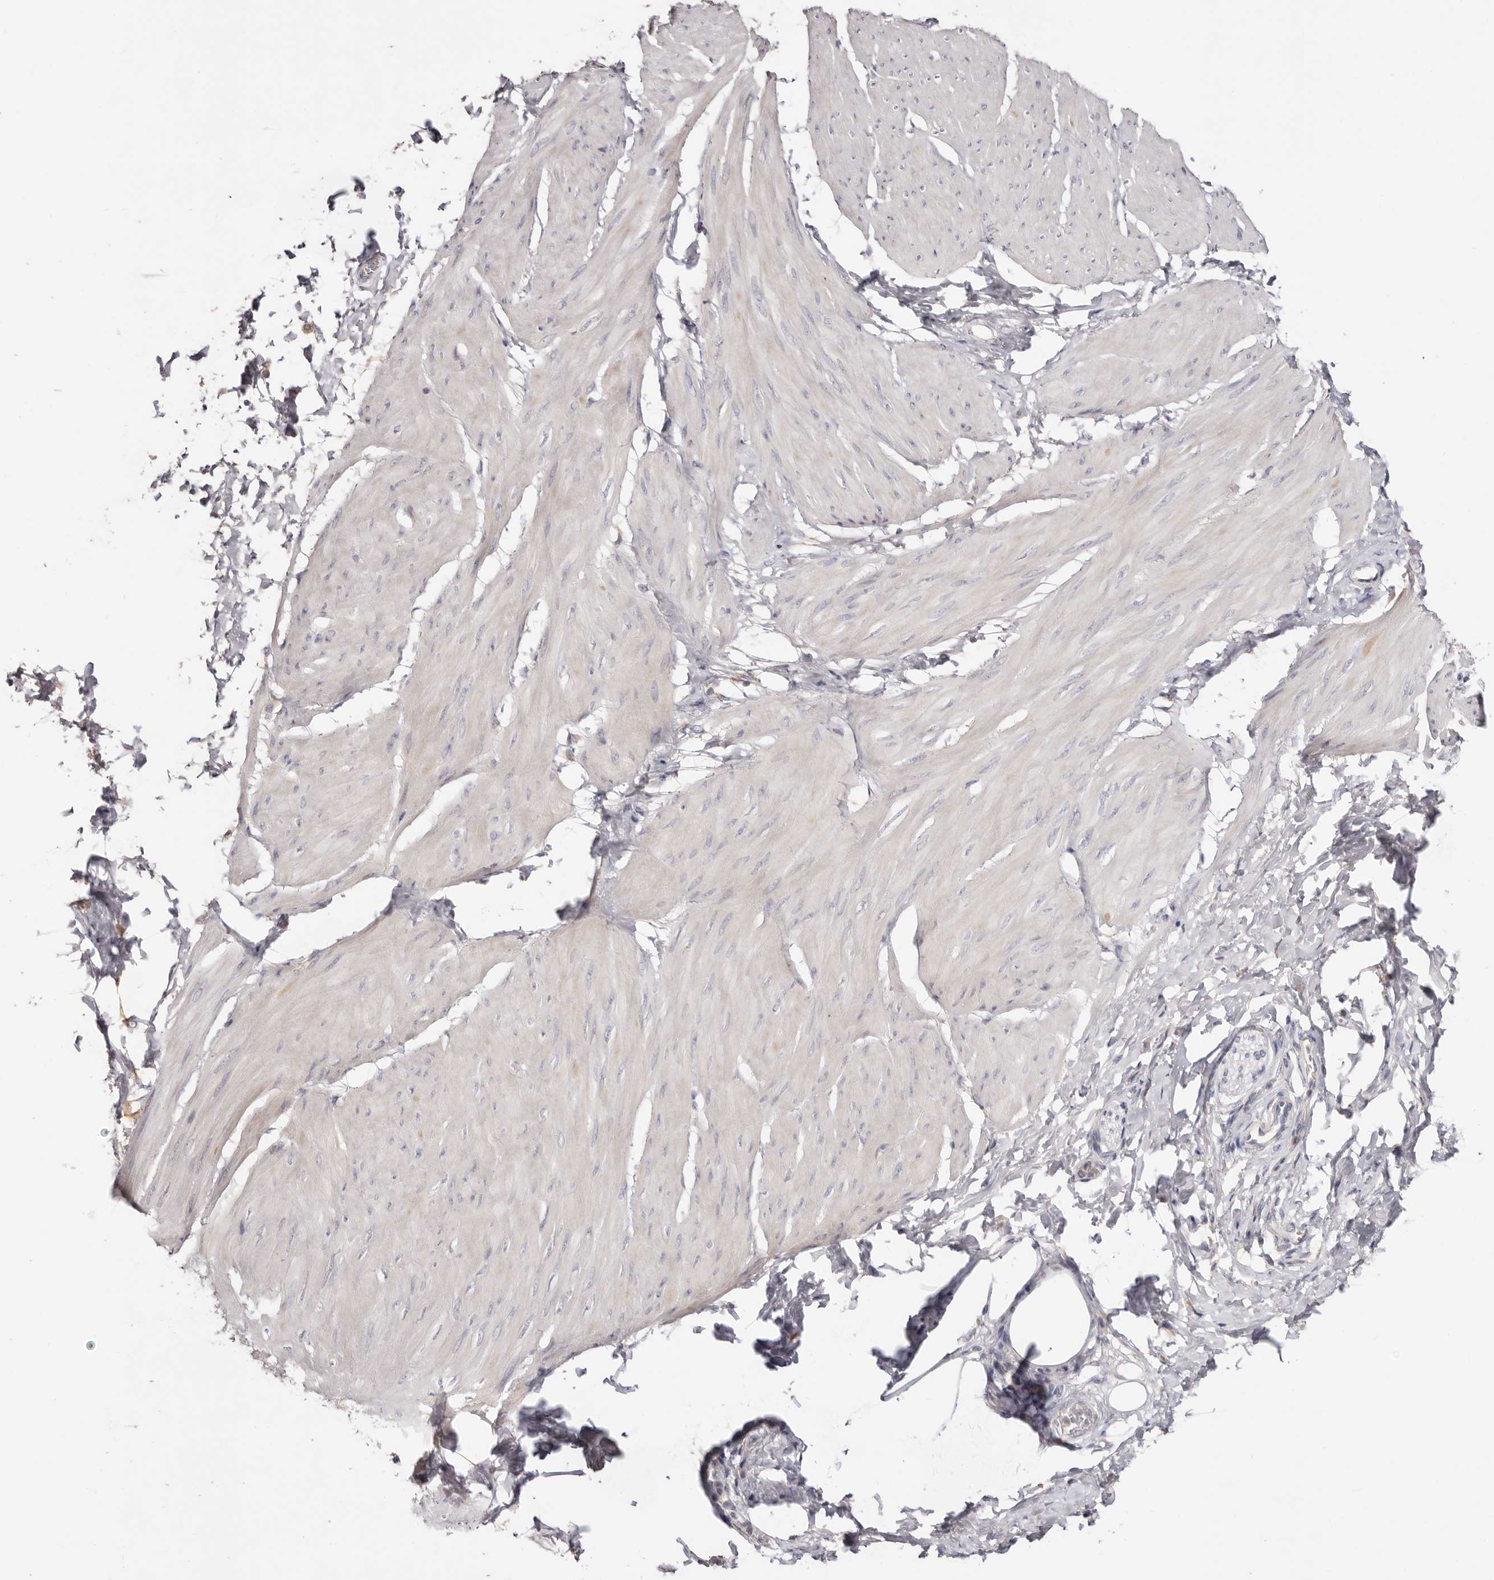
{"staining": {"intensity": "negative", "quantity": "none", "location": "none"}, "tissue": "smooth muscle", "cell_type": "Smooth muscle cells", "image_type": "normal", "snomed": [{"axis": "morphology", "description": "Urothelial carcinoma, High grade"}, {"axis": "topography", "description": "Urinary bladder"}], "caption": "This is a photomicrograph of immunohistochemistry (IHC) staining of benign smooth muscle, which shows no staining in smooth muscle cells. Nuclei are stained in blue.", "gene": "CCDC190", "patient": {"sex": "male", "age": 46}}